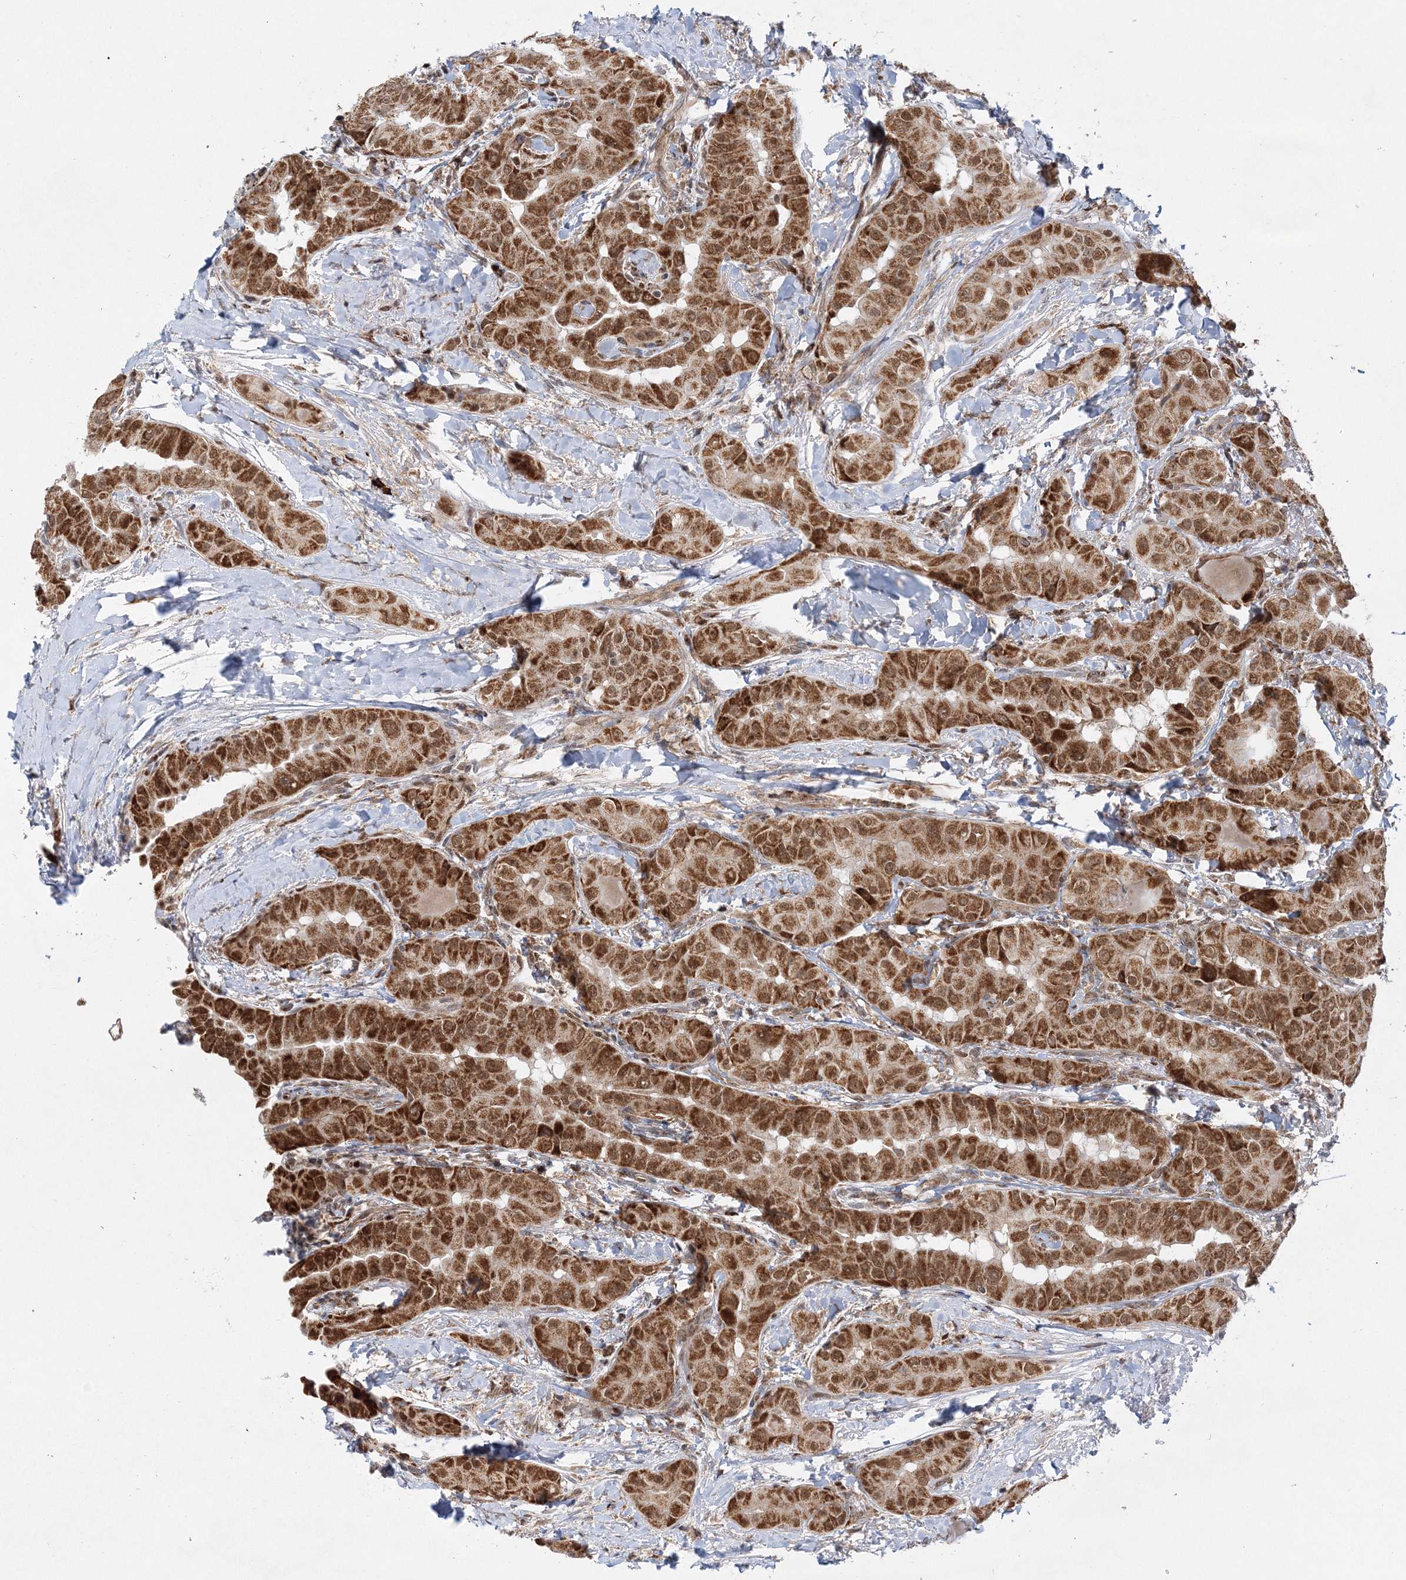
{"staining": {"intensity": "strong", "quantity": ">75%", "location": "cytoplasmic/membranous,nuclear"}, "tissue": "thyroid cancer", "cell_type": "Tumor cells", "image_type": "cancer", "snomed": [{"axis": "morphology", "description": "Papillary adenocarcinoma, NOS"}, {"axis": "topography", "description": "Thyroid gland"}], "caption": "Thyroid cancer (papillary adenocarcinoma) tissue demonstrates strong cytoplasmic/membranous and nuclear positivity in about >75% of tumor cells, visualized by immunohistochemistry.", "gene": "RAB11FIP2", "patient": {"sex": "male", "age": 33}}